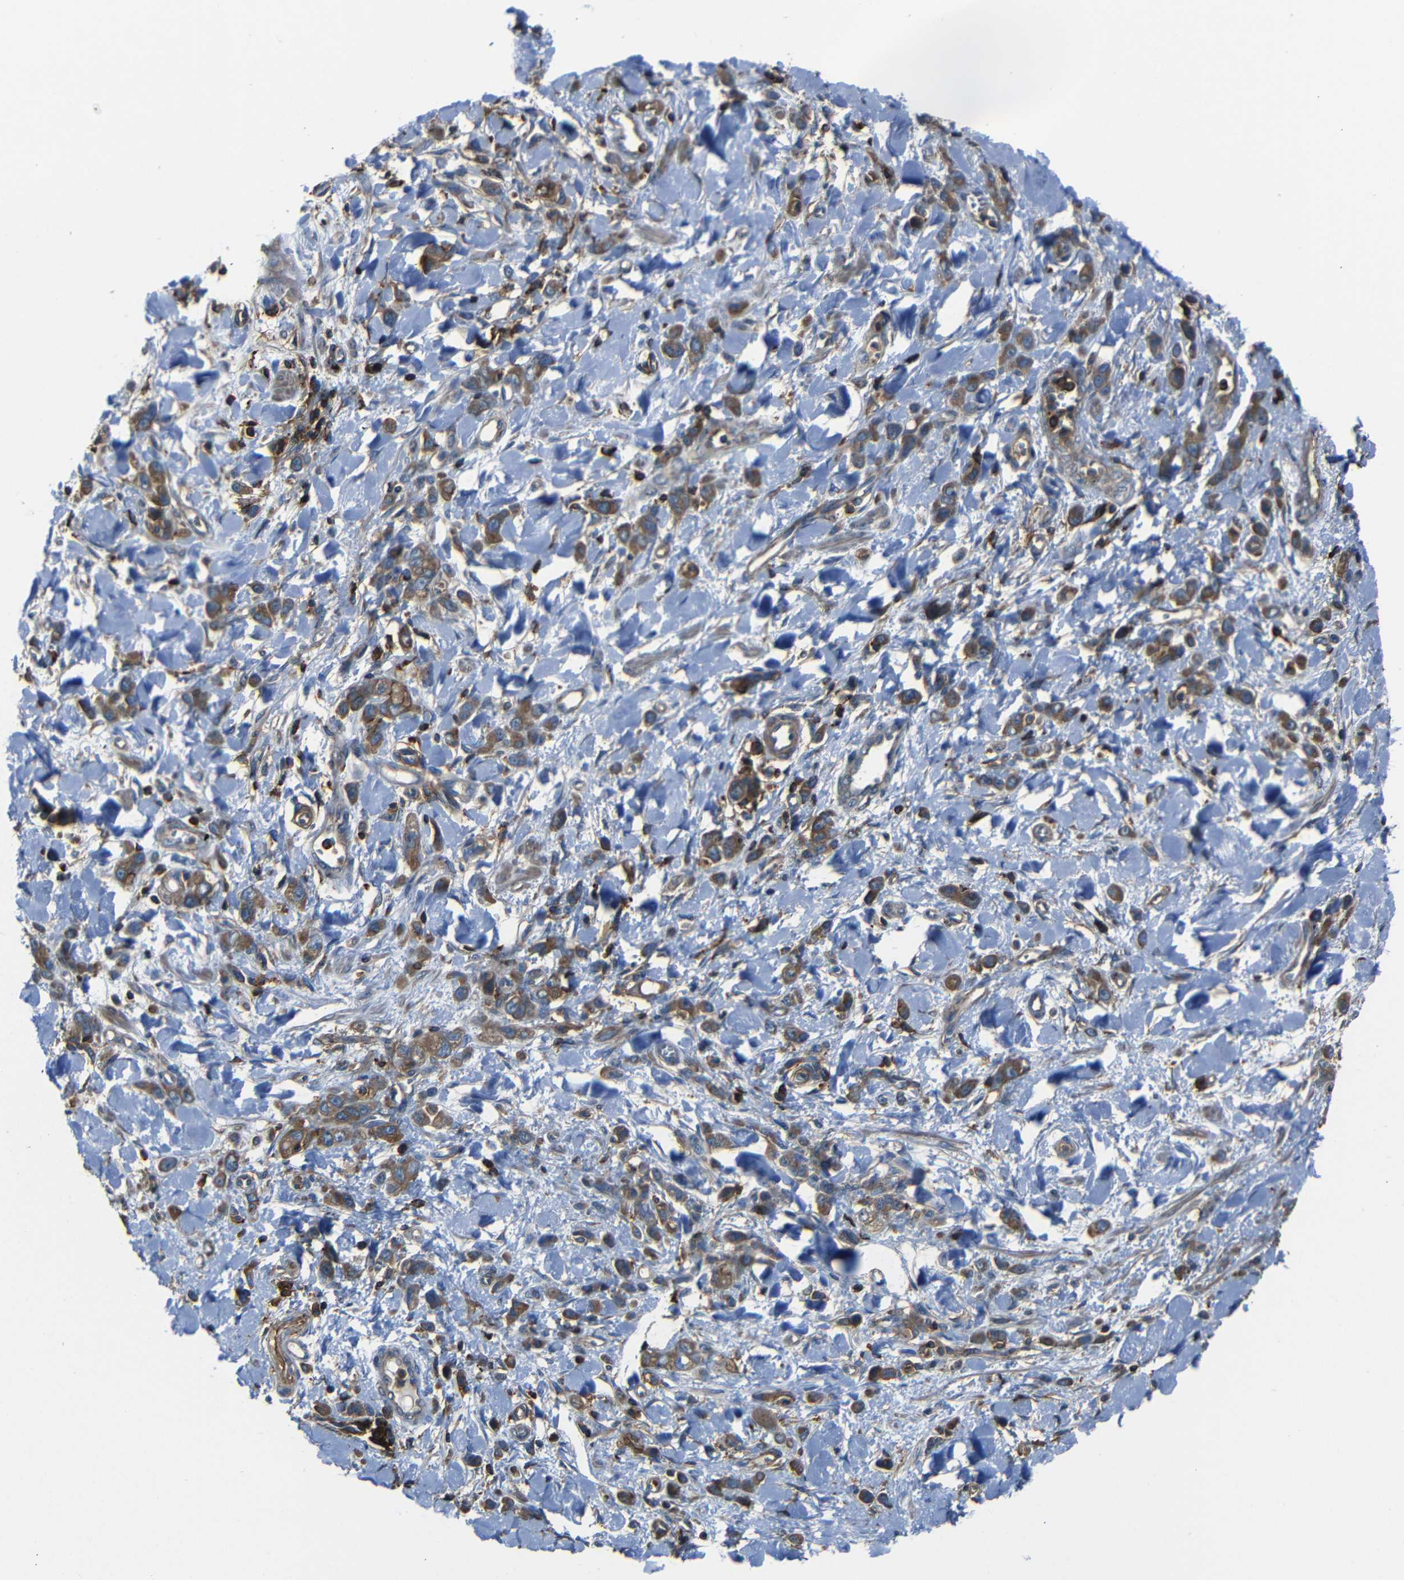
{"staining": {"intensity": "moderate", "quantity": ">75%", "location": "cytoplasmic/membranous"}, "tissue": "stomach cancer", "cell_type": "Tumor cells", "image_type": "cancer", "snomed": [{"axis": "morphology", "description": "Normal tissue, NOS"}, {"axis": "morphology", "description": "Adenocarcinoma, NOS"}, {"axis": "topography", "description": "Stomach"}], "caption": "High-power microscopy captured an immunohistochemistry (IHC) image of stomach adenocarcinoma, revealing moderate cytoplasmic/membranous positivity in approximately >75% of tumor cells.", "gene": "ADGRE5", "patient": {"sex": "male", "age": 82}}